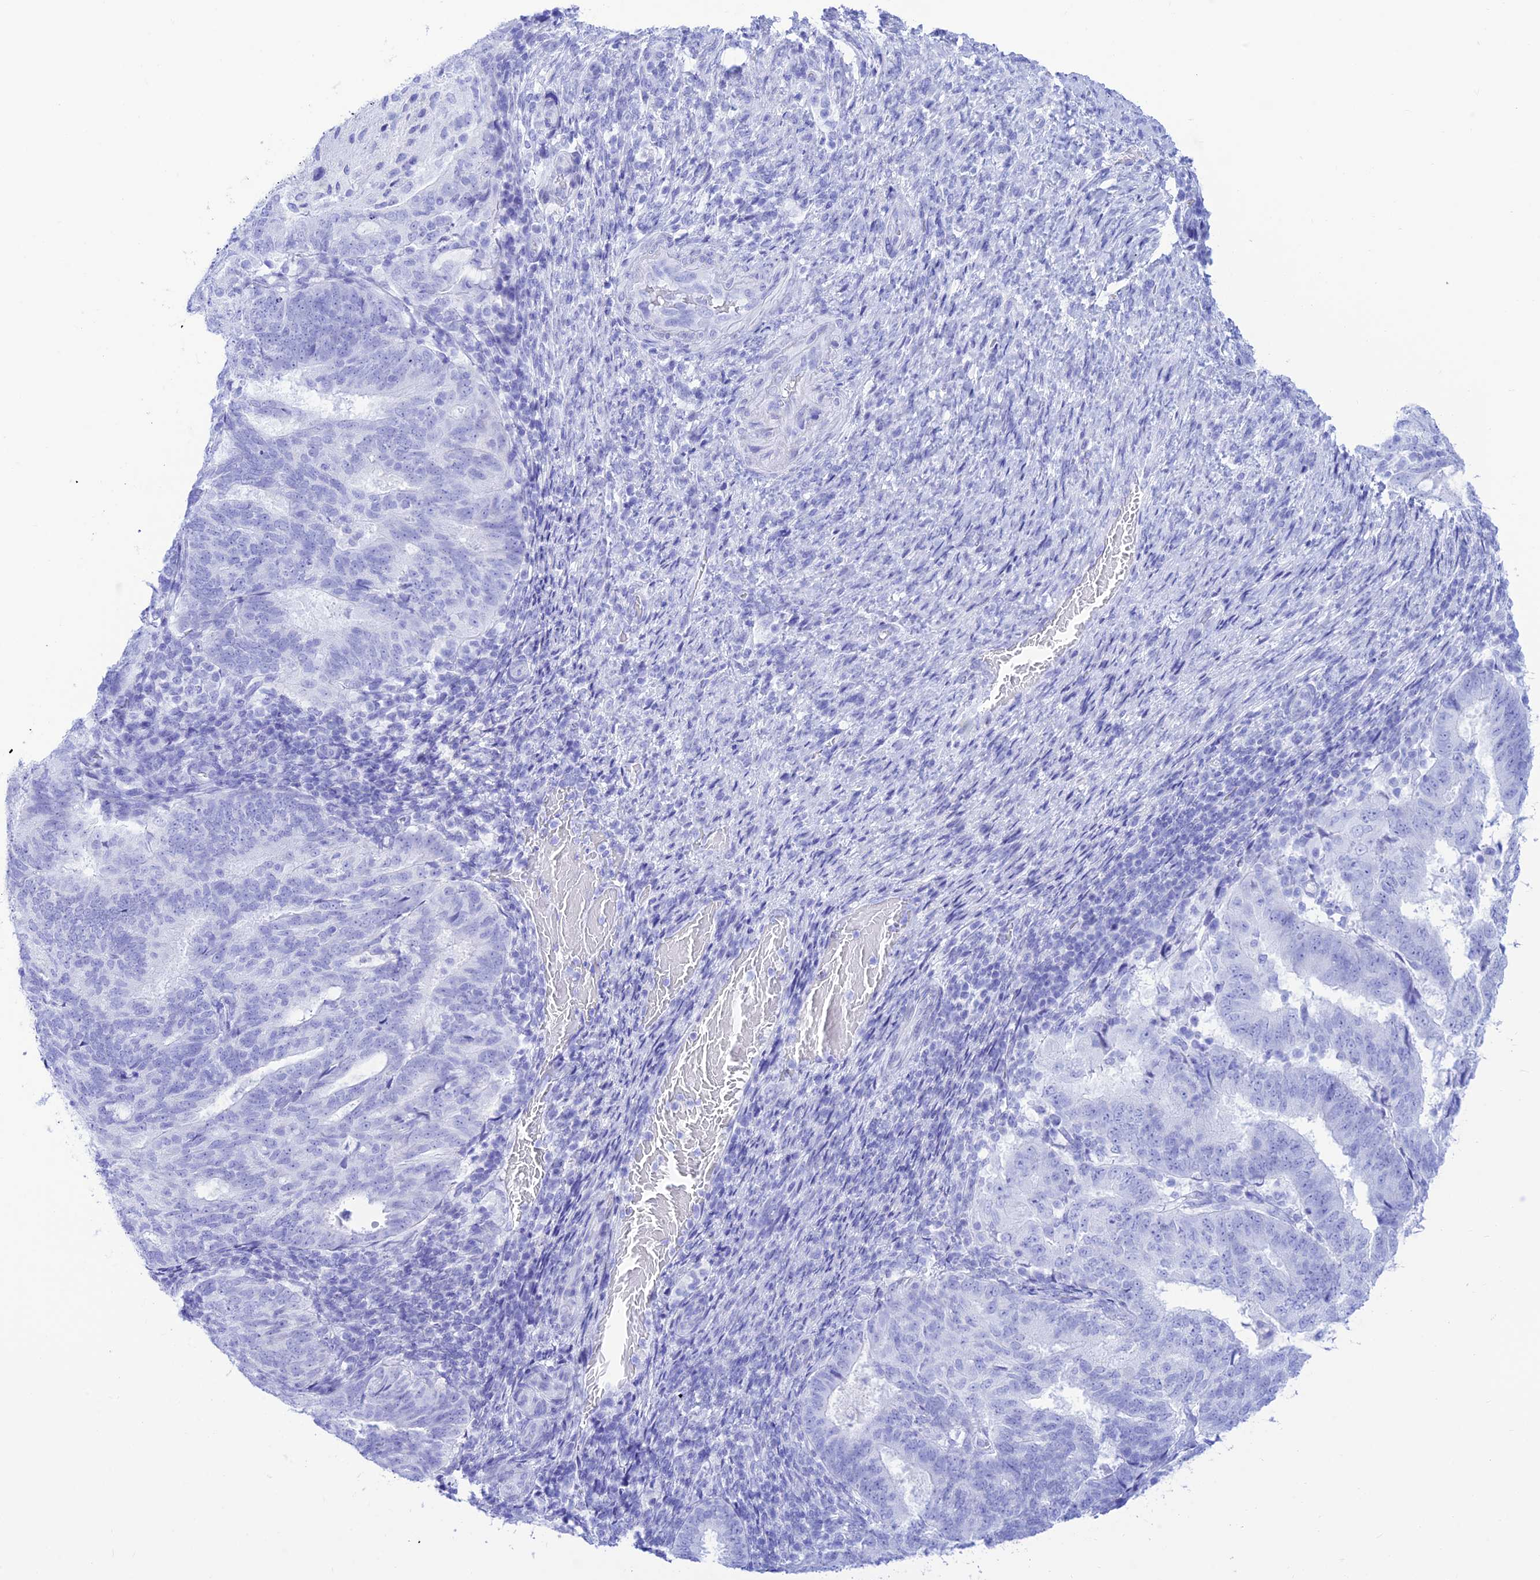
{"staining": {"intensity": "negative", "quantity": "none", "location": "none"}, "tissue": "endometrial cancer", "cell_type": "Tumor cells", "image_type": "cancer", "snomed": [{"axis": "morphology", "description": "Adenocarcinoma, NOS"}, {"axis": "topography", "description": "Endometrium"}], "caption": "This is an immunohistochemistry histopathology image of endometrial adenocarcinoma. There is no staining in tumor cells.", "gene": "PRNP", "patient": {"sex": "female", "age": 70}}